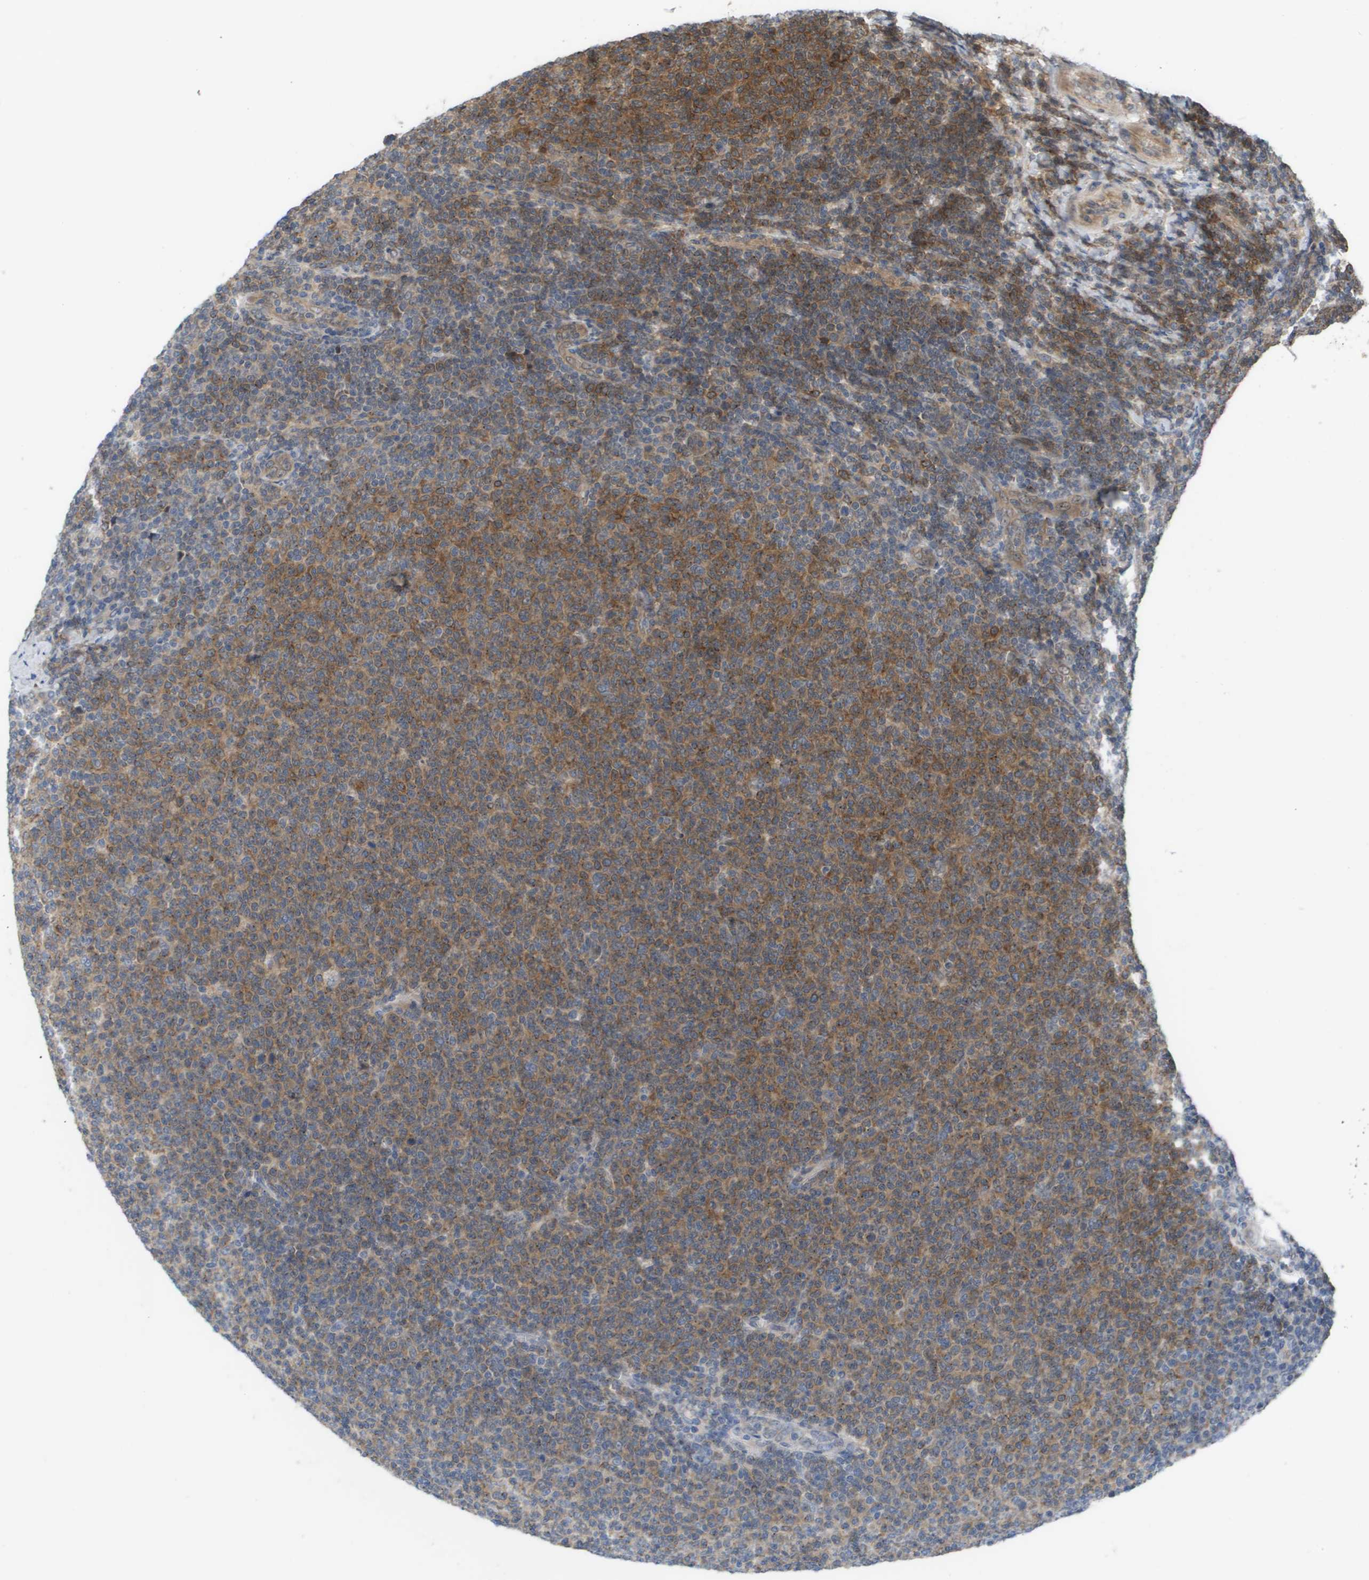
{"staining": {"intensity": "moderate", "quantity": ">75%", "location": "cytoplasmic/membranous"}, "tissue": "lymphoma", "cell_type": "Tumor cells", "image_type": "cancer", "snomed": [{"axis": "morphology", "description": "Malignant lymphoma, non-Hodgkin's type, Low grade"}, {"axis": "topography", "description": "Lymph node"}], "caption": "There is medium levels of moderate cytoplasmic/membranous positivity in tumor cells of low-grade malignant lymphoma, non-Hodgkin's type, as demonstrated by immunohistochemical staining (brown color).", "gene": "CTPS2", "patient": {"sex": "male", "age": 66}}